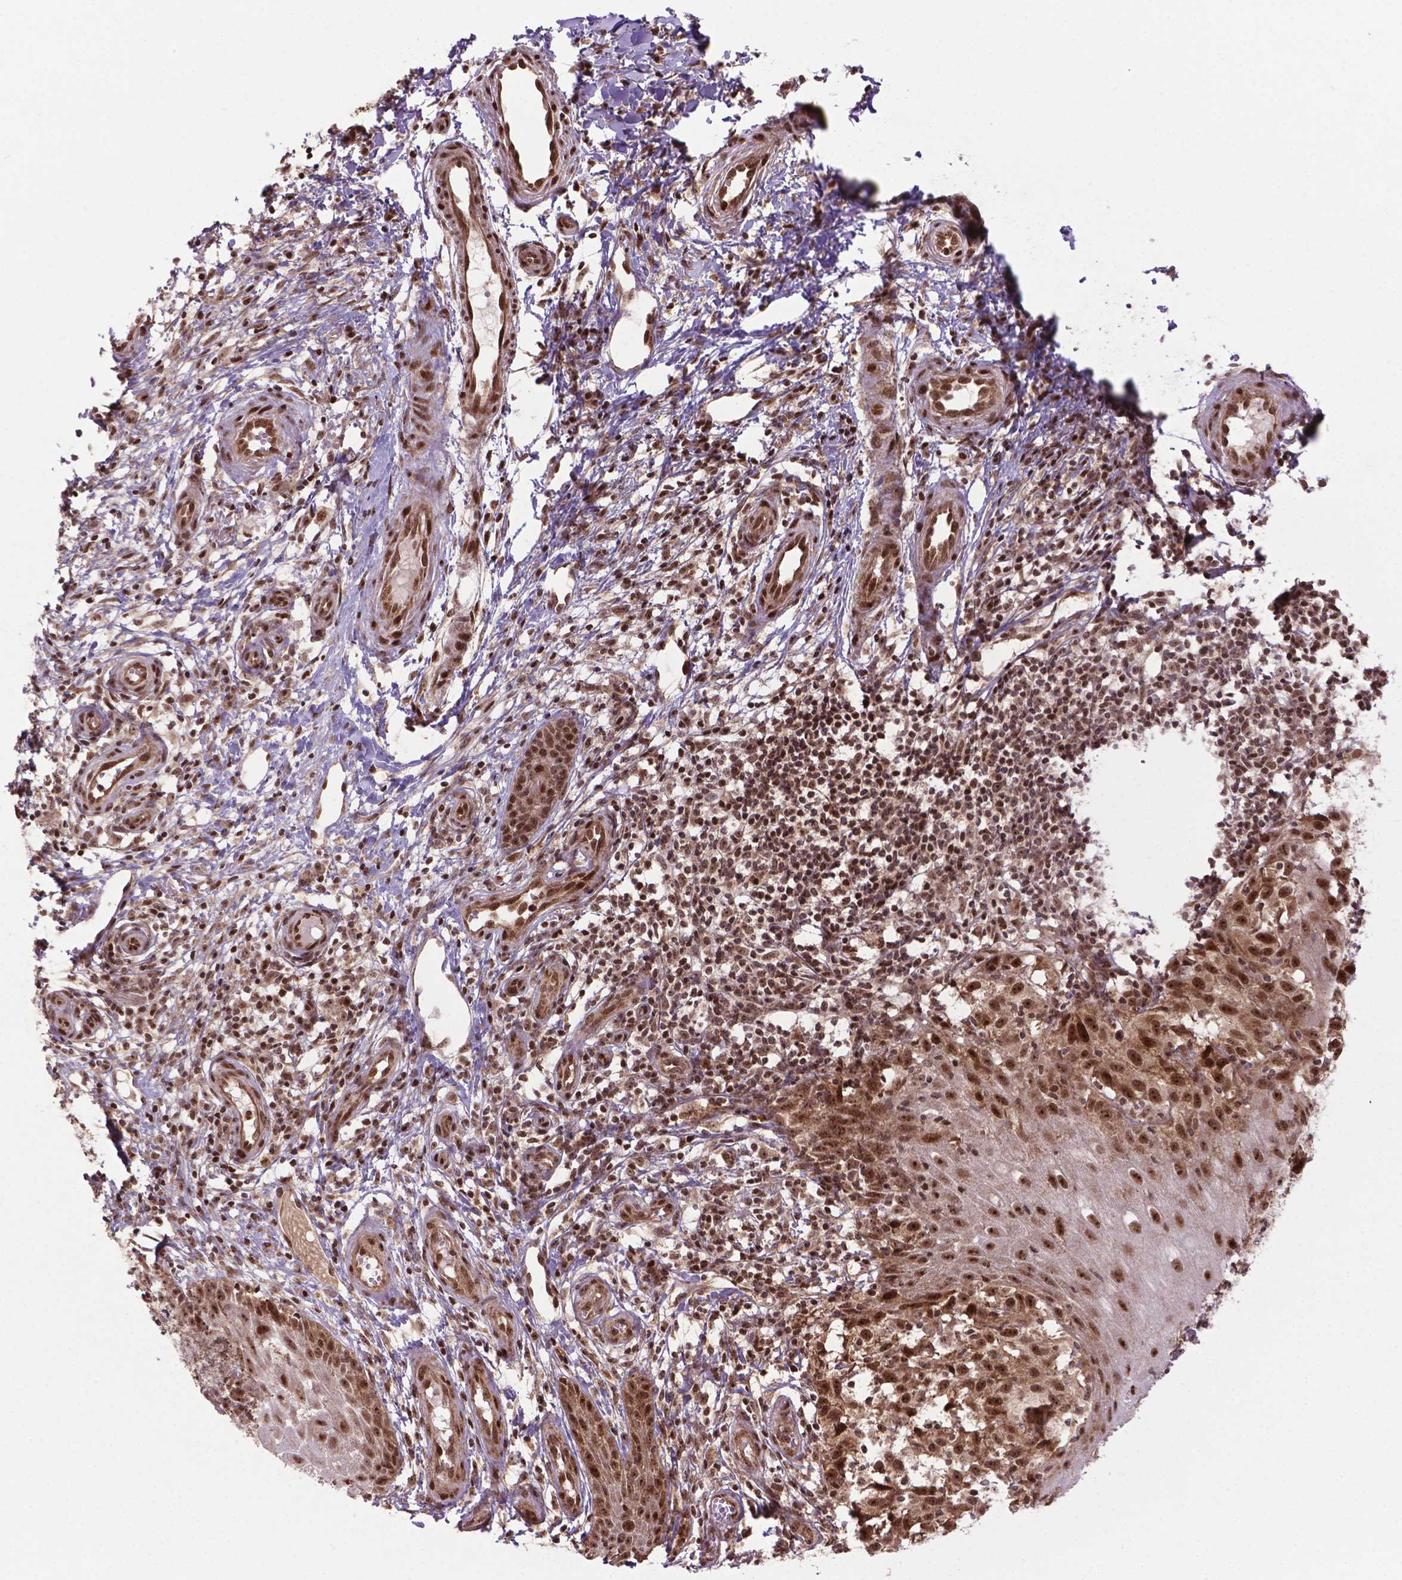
{"staining": {"intensity": "strong", "quantity": ">75%", "location": "nuclear"}, "tissue": "melanoma", "cell_type": "Tumor cells", "image_type": "cancer", "snomed": [{"axis": "morphology", "description": "Malignant melanoma, NOS"}, {"axis": "topography", "description": "Skin"}], "caption": "Malignant melanoma stained for a protein (brown) demonstrates strong nuclear positive expression in about >75% of tumor cells.", "gene": "CSNK2A1", "patient": {"sex": "female", "age": 53}}